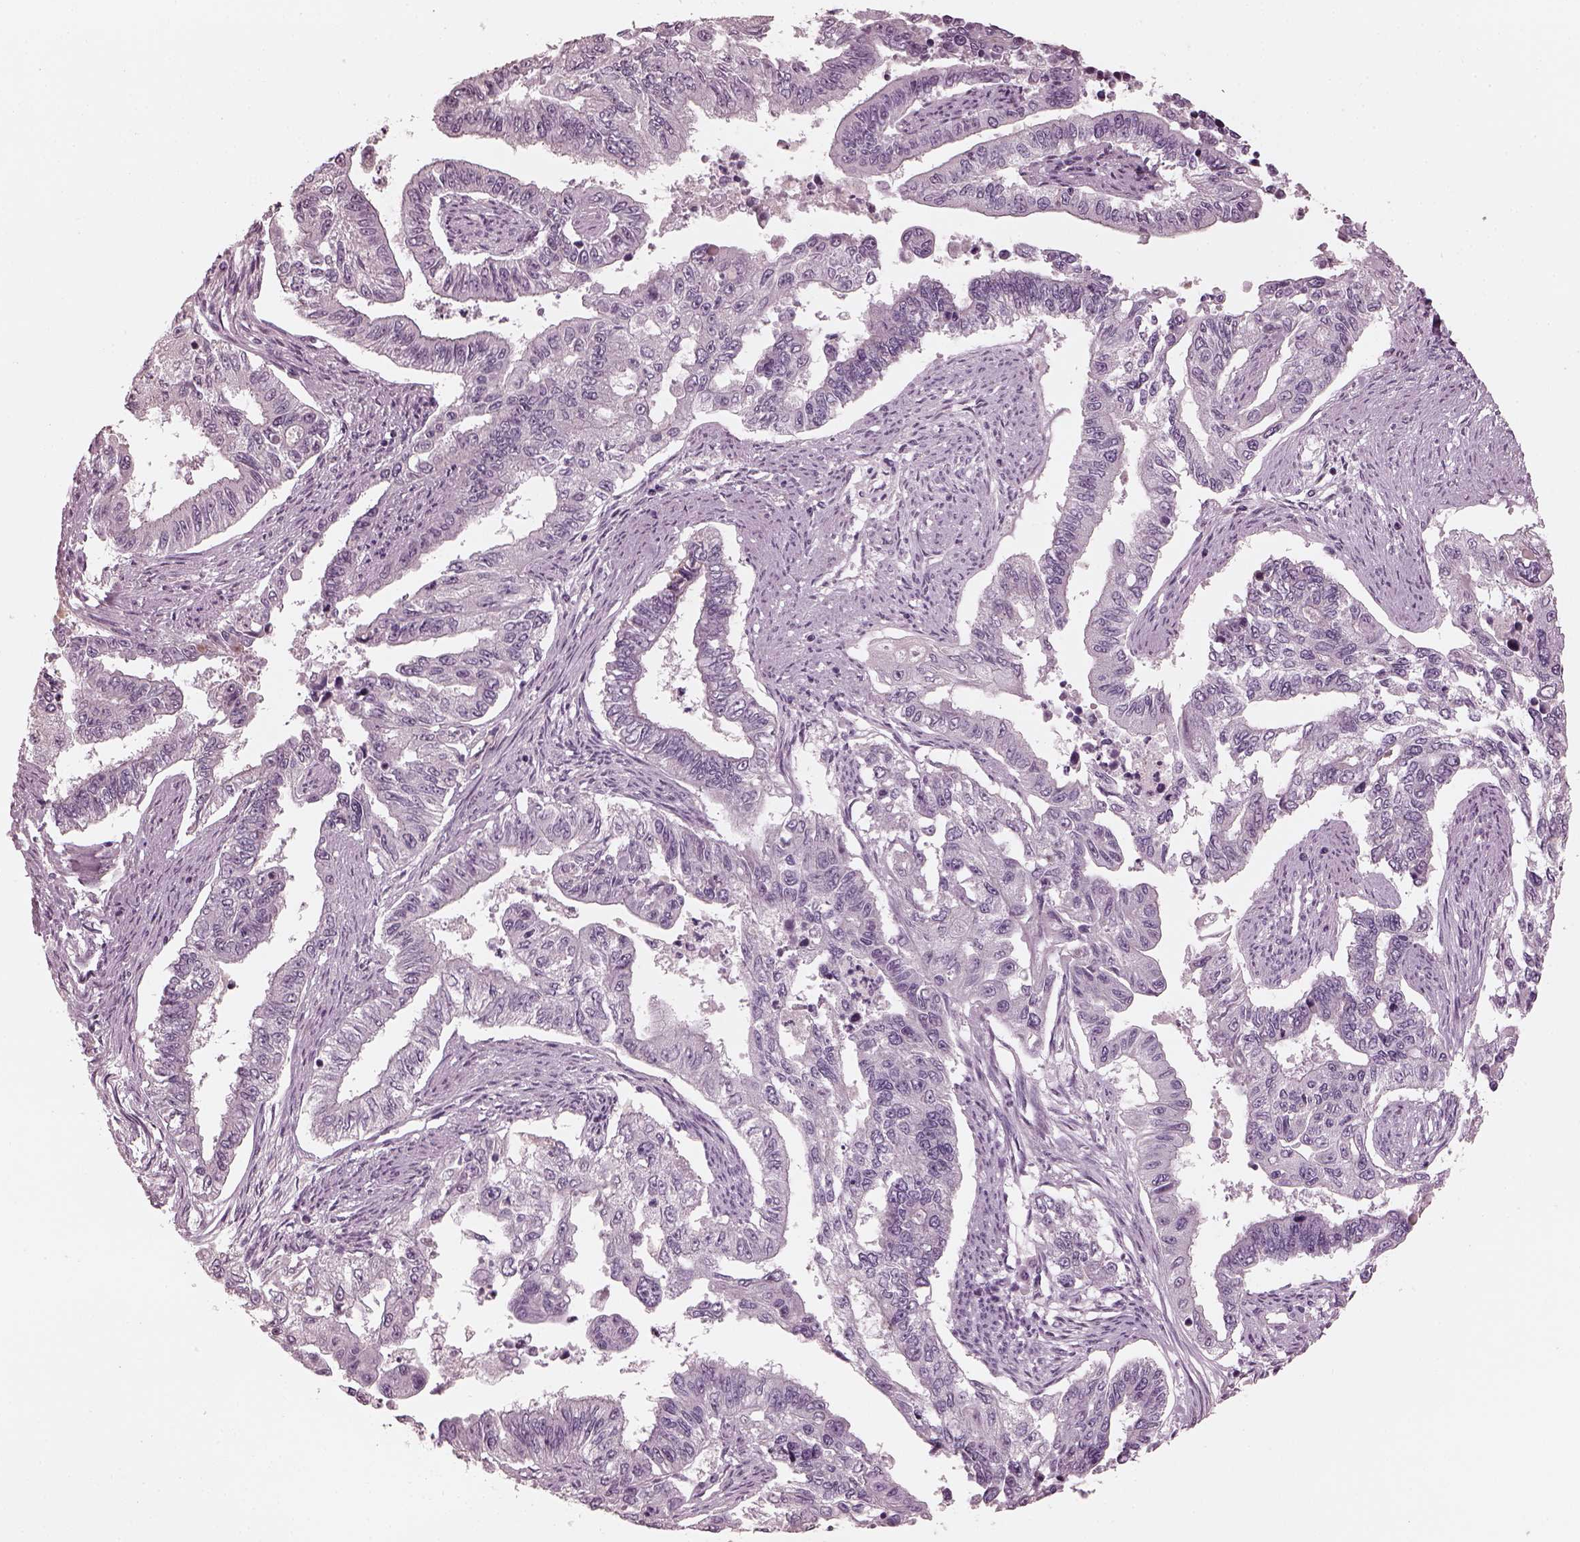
{"staining": {"intensity": "negative", "quantity": "none", "location": "none"}, "tissue": "endometrial cancer", "cell_type": "Tumor cells", "image_type": "cancer", "snomed": [{"axis": "morphology", "description": "Adenocarcinoma, NOS"}, {"axis": "topography", "description": "Uterus"}], "caption": "High magnification brightfield microscopy of endometrial cancer (adenocarcinoma) stained with DAB (3,3'-diaminobenzidine) (brown) and counterstained with hematoxylin (blue): tumor cells show no significant staining. Brightfield microscopy of immunohistochemistry (IHC) stained with DAB (3,3'-diaminobenzidine) (brown) and hematoxylin (blue), captured at high magnification.", "gene": "OPTC", "patient": {"sex": "female", "age": 59}}